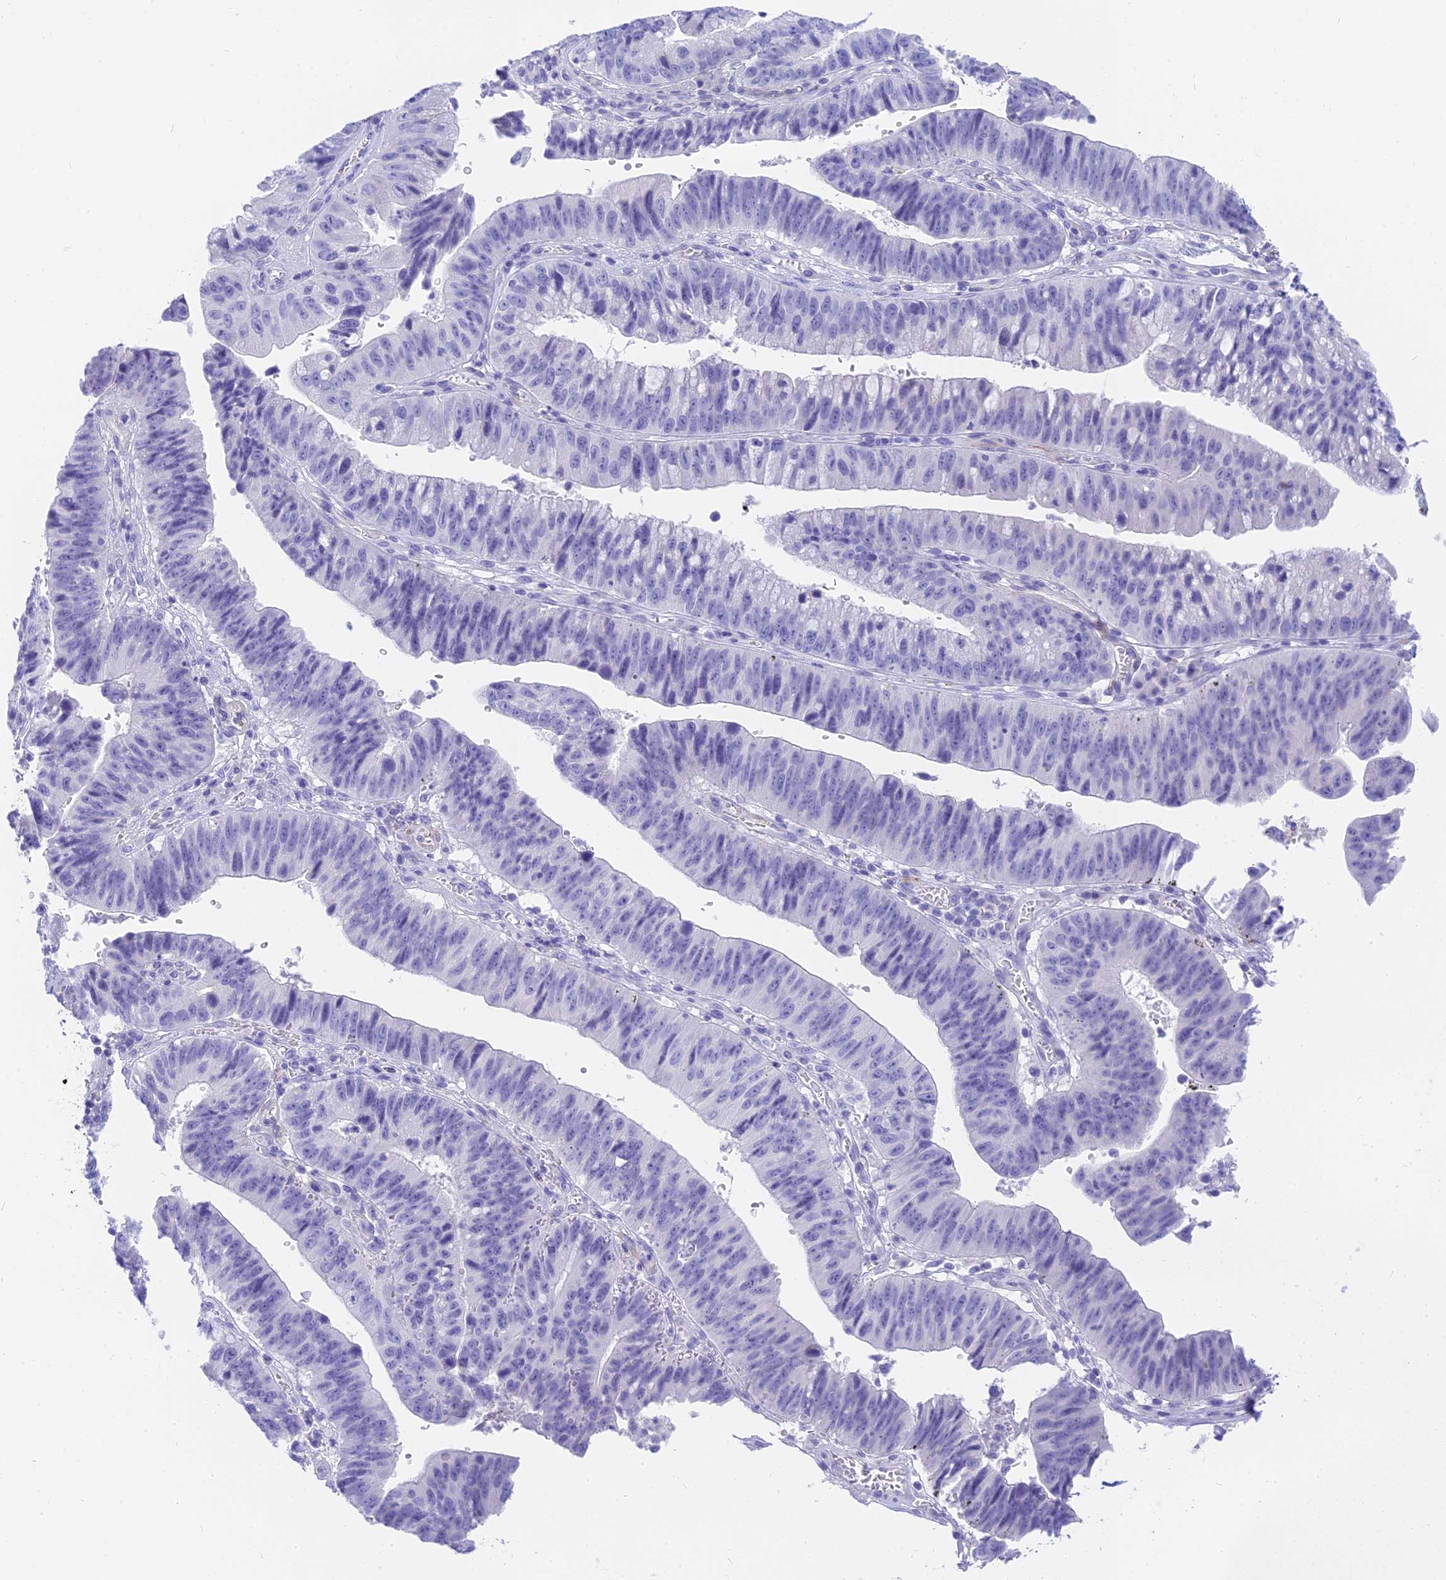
{"staining": {"intensity": "negative", "quantity": "none", "location": "none"}, "tissue": "stomach cancer", "cell_type": "Tumor cells", "image_type": "cancer", "snomed": [{"axis": "morphology", "description": "Adenocarcinoma, NOS"}, {"axis": "topography", "description": "Stomach"}], "caption": "Immunohistochemical staining of stomach cancer exhibits no significant expression in tumor cells.", "gene": "SLC36A2", "patient": {"sex": "male", "age": 59}}